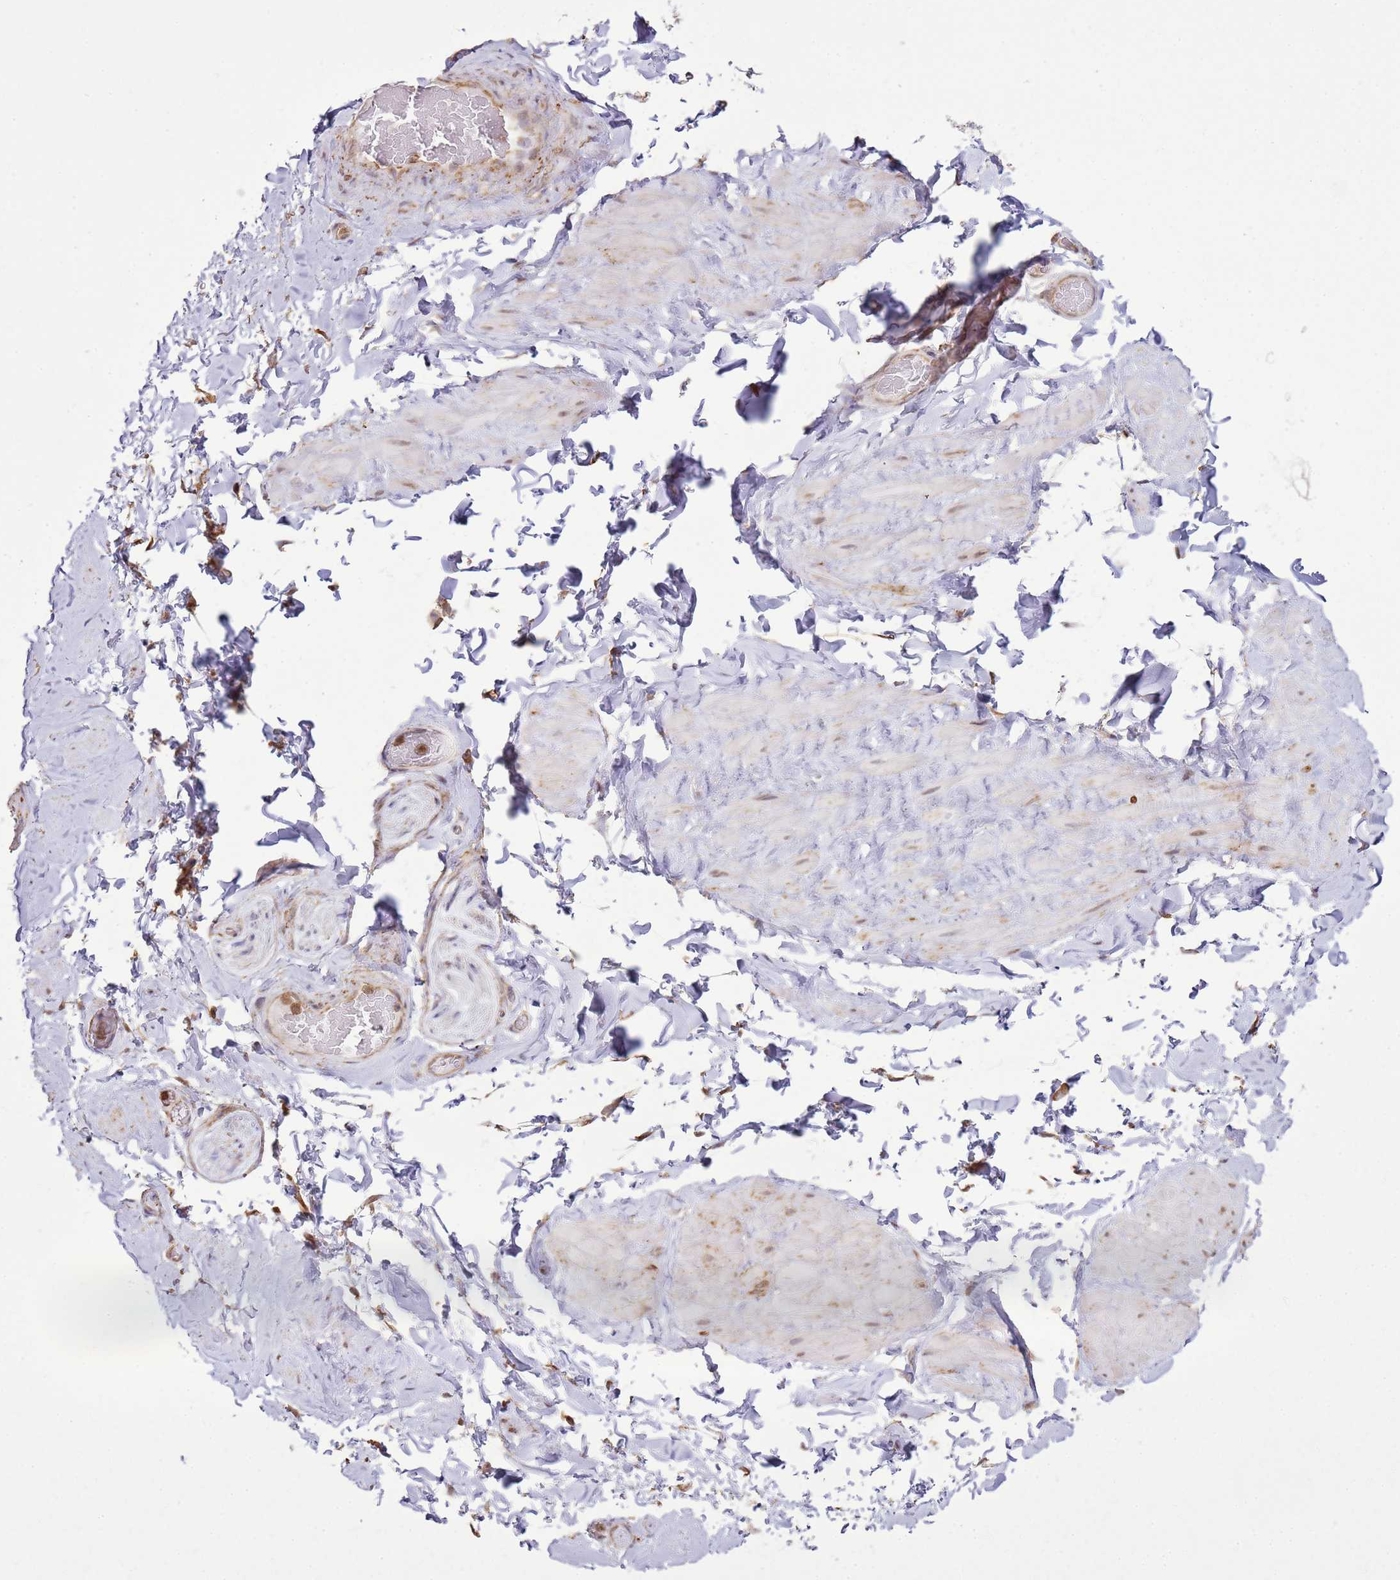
{"staining": {"intensity": "moderate", "quantity": "<25%", "location": "cytoplasmic/membranous"}, "tissue": "adipose tissue", "cell_type": "Adipocytes", "image_type": "normal", "snomed": [{"axis": "morphology", "description": "Normal tissue, NOS"}, {"axis": "topography", "description": "Soft tissue"}, {"axis": "topography", "description": "Vascular tissue"}], "caption": "Adipose tissue stained for a protein demonstrates moderate cytoplasmic/membranous positivity in adipocytes. (Stains: DAB (3,3'-diaminobenzidine) in brown, nuclei in blue, Microscopy: brightfield microscopy at high magnification).", "gene": "GABRE", "patient": {"sex": "male", "age": 41}}